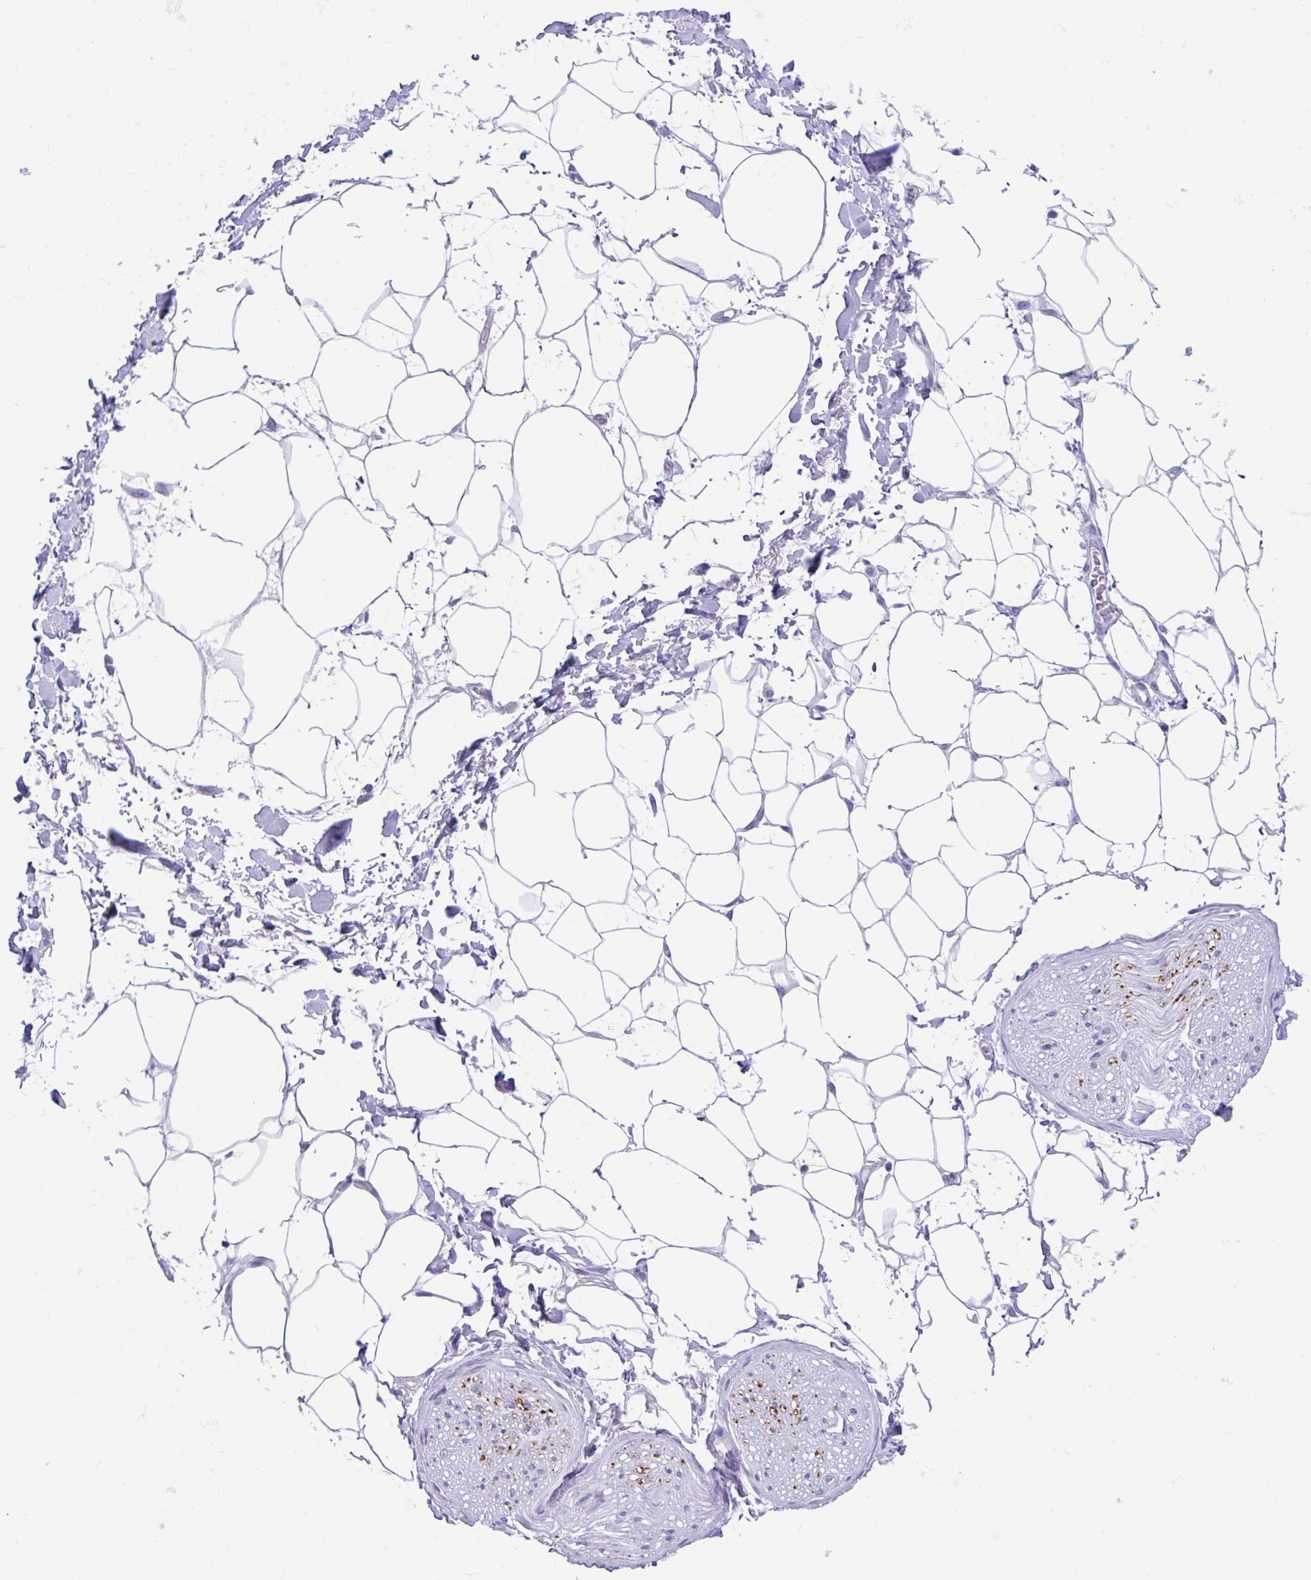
{"staining": {"intensity": "negative", "quantity": "none", "location": "none"}, "tissue": "adipose tissue", "cell_type": "Adipocytes", "image_type": "normal", "snomed": [{"axis": "morphology", "description": "Normal tissue, NOS"}, {"axis": "topography", "description": "Vagina"}, {"axis": "topography", "description": "Peripheral nerve tissue"}], "caption": "A photomicrograph of adipose tissue stained for a protein reveals no brown staining in adipocytes. (DAB immunohistochemistry (IHC) with hematoxylin counter stain).", "gene": "FAM107A", "patient": {"sex": "female", "age": 71}}